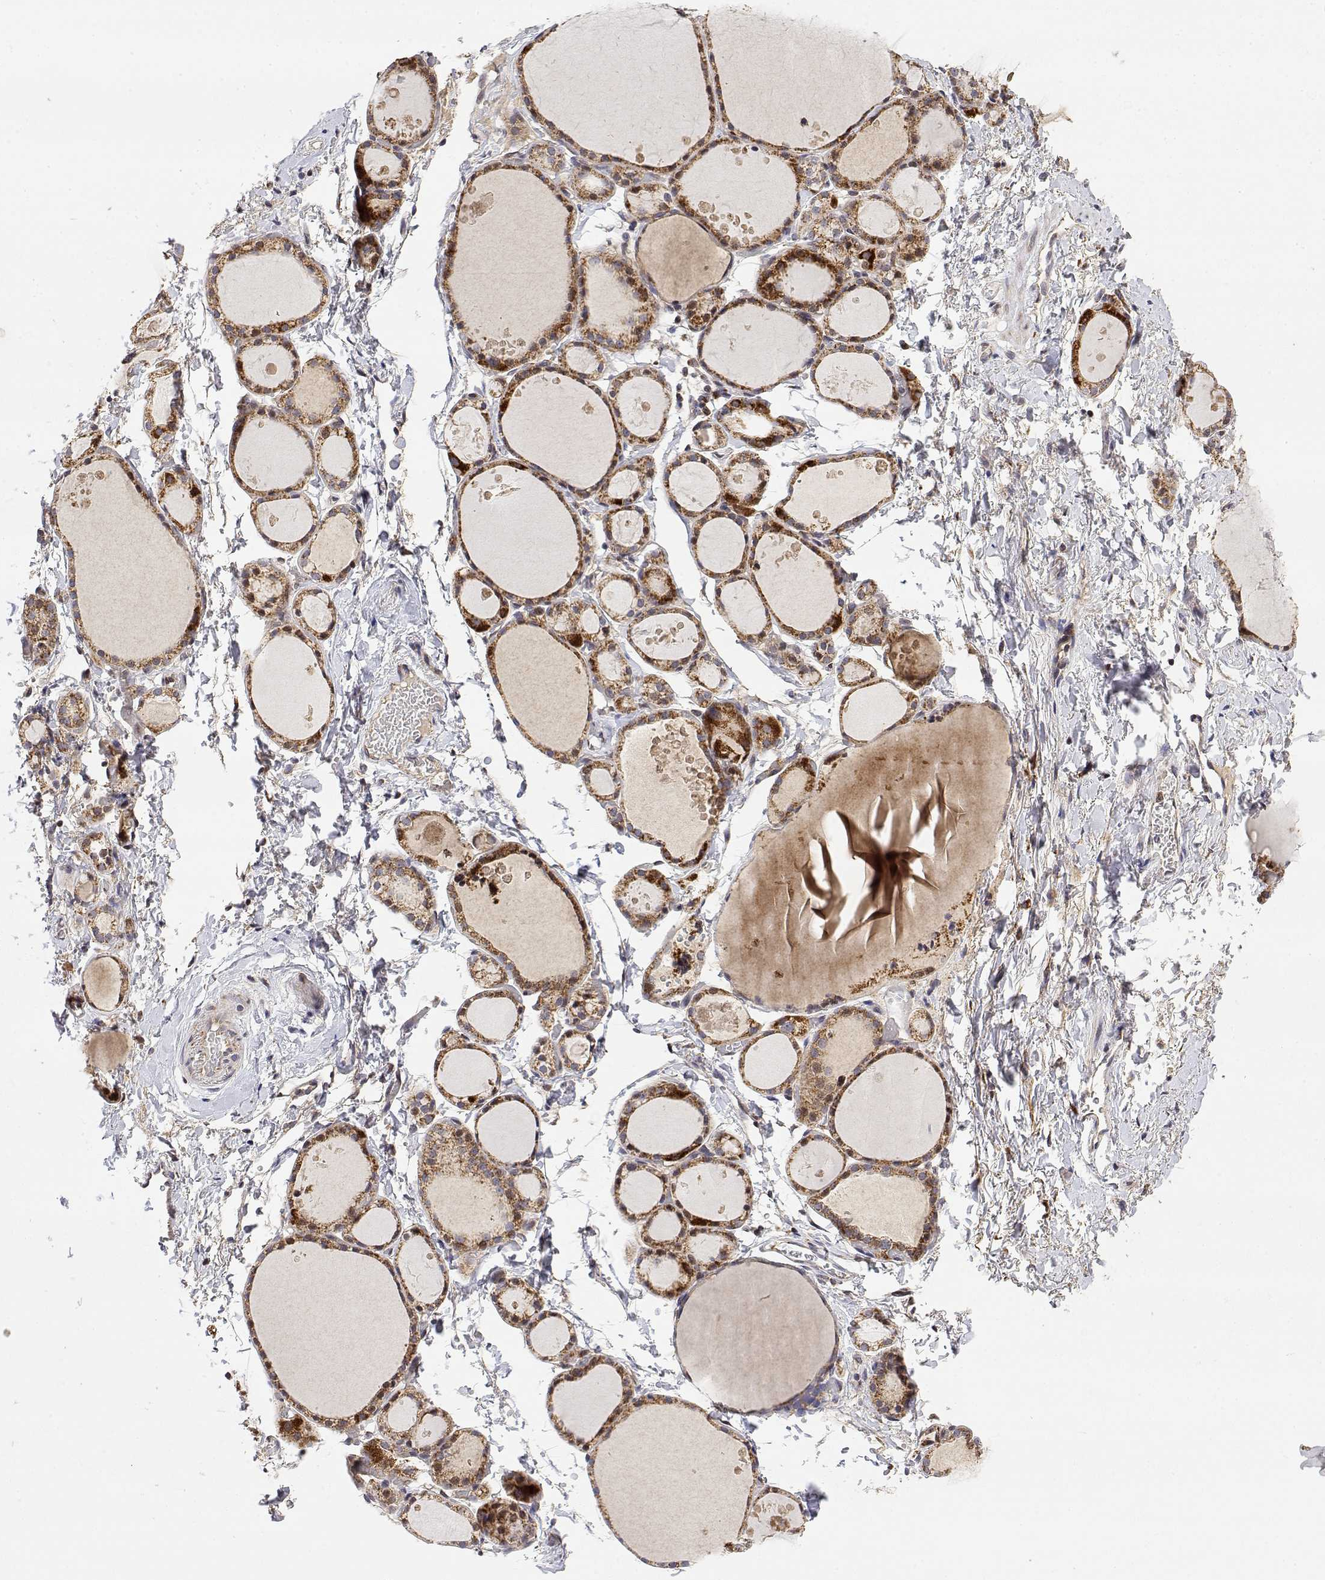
{"staining": {"intensity": "strong", "quantity": "25%-75%", "location": "cytoplasmic/membranous"}, "tissue": "thyroid gland", "cell_type": "Glandular cells", "image_type": "normal", "snomed": [{"axis": "morphology", "description": "Normal tissue, NOS"}, {"axis": "topography", "description": "Thyroid gland"}], "caption": "Immunohistochemistry (IHC) (DAB) staining of benign human thyroid gland shows strong cytoplasmic/membranous protein staining in approximately 25%-75% of glandular cells.", "gene": "GADD45GIP1", "patient": {"sex": "male", "age": 68}}